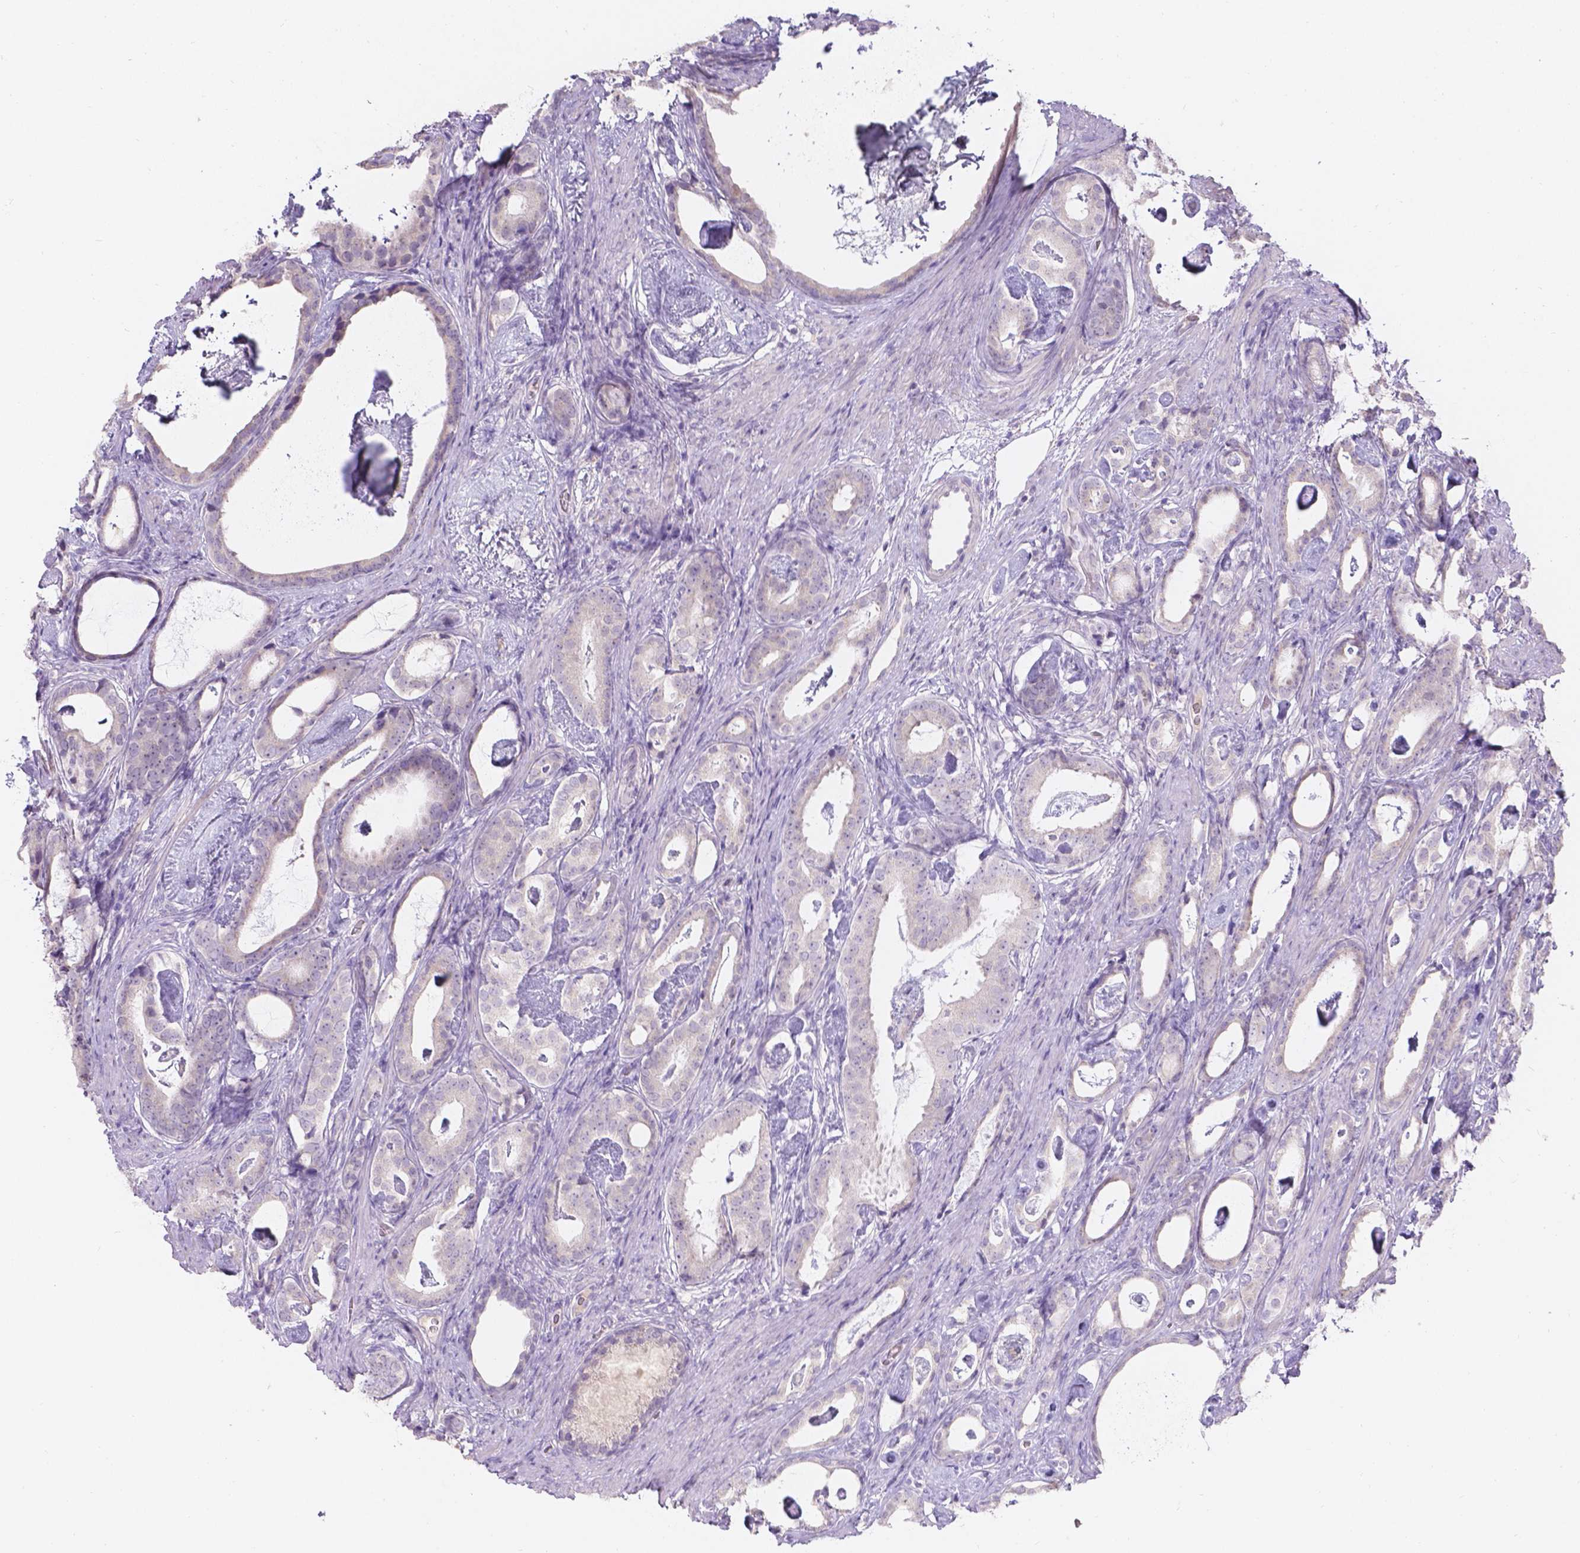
{"staining": {"intensity": "negative", "quantity": "none", "location": "none"}, "tissue": "prostate cancer", "cell_type": "Tumor cells", "image_type": "cancer", "snomed": [{"axis": "morphology", "description": "Adenocarcinoma, Low grade"}, {"axis": "topography", "description": "Prostate and seminal vesicle, NOS"}], "caption": "Histopathology image shows no significant protein staining in tumor cells of adenocarcinoma (low-grade) (prostate).", "gene": "DCAF4L1", "patient": {"sex": "male", "age": 71}}